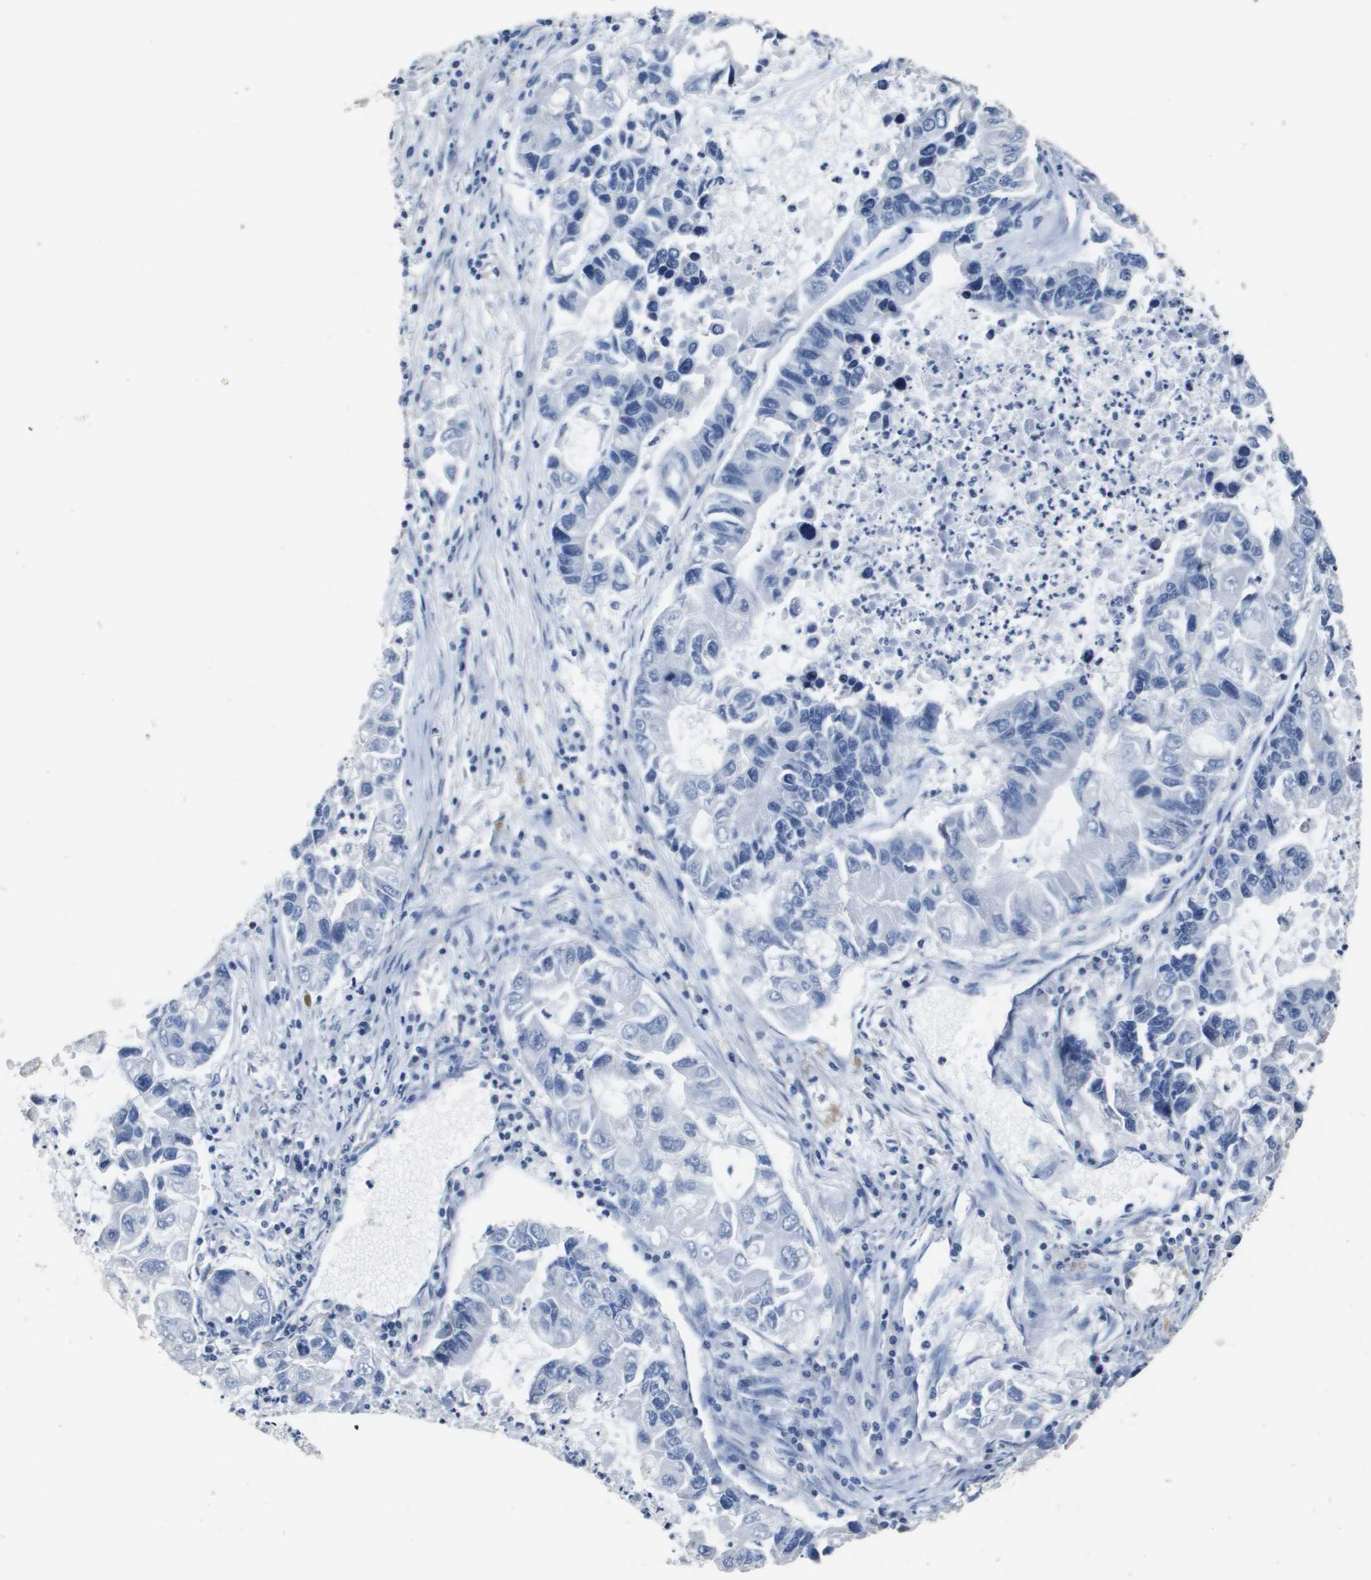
{"staining": {"intensity": "negative", "quantity": "none", "location": "none"}, "tissue": "lung cancer", "cell_type": "Tumor cells", "image_type": "cancer", "snomed": [{"axis": "morphology", "description": "Adenocarcinoma, NOS"}, {"axis": "topography", "description": "Lung"}], "caption": "A photomicrograph of adenocarcinoma (lung) stained for a protein exhibits no brown staining in tumor cells.", "gene": "MT3", "patient": {"sex": "female", "age": 51}}